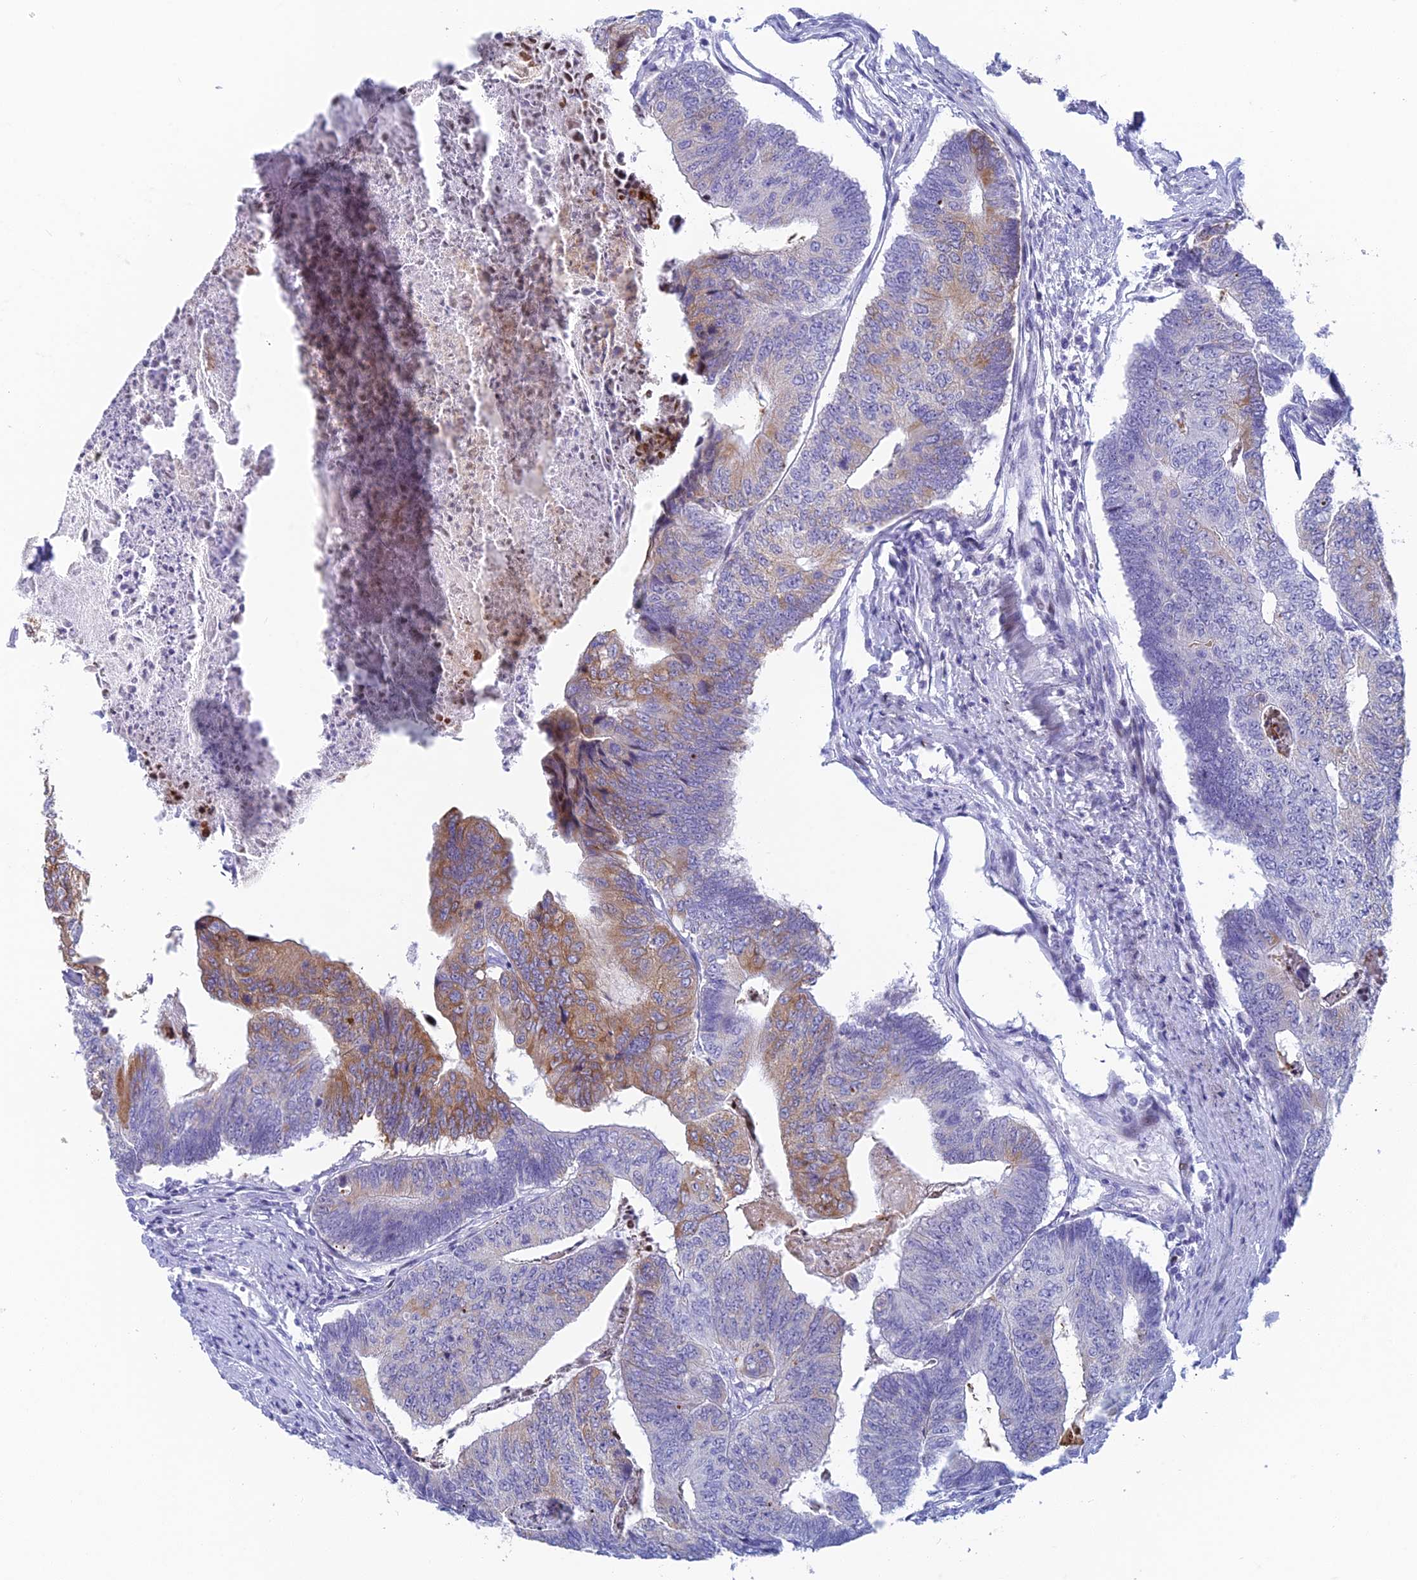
{"staining": {"intensity": "moderate", "quantity": "<25%", "location": "cytoplasmic/membranous"}, "tissue": "colorectal cancer", "cell_type": "Tumor cells", "image_type": "cancer", "snomed": [{"axis": "morphology", "description": "Adenocarcinoma, NOS"}, {"axis": "topography", "description": "Colon"}], "caption": "Immunohistochemistry of colorectal cancer shows low levels of moderate cytoplasmic/membranous staining in about <25% of tumor cells.", "gene": "REXO5", "patient": {"sex": "female", "age": 67}}